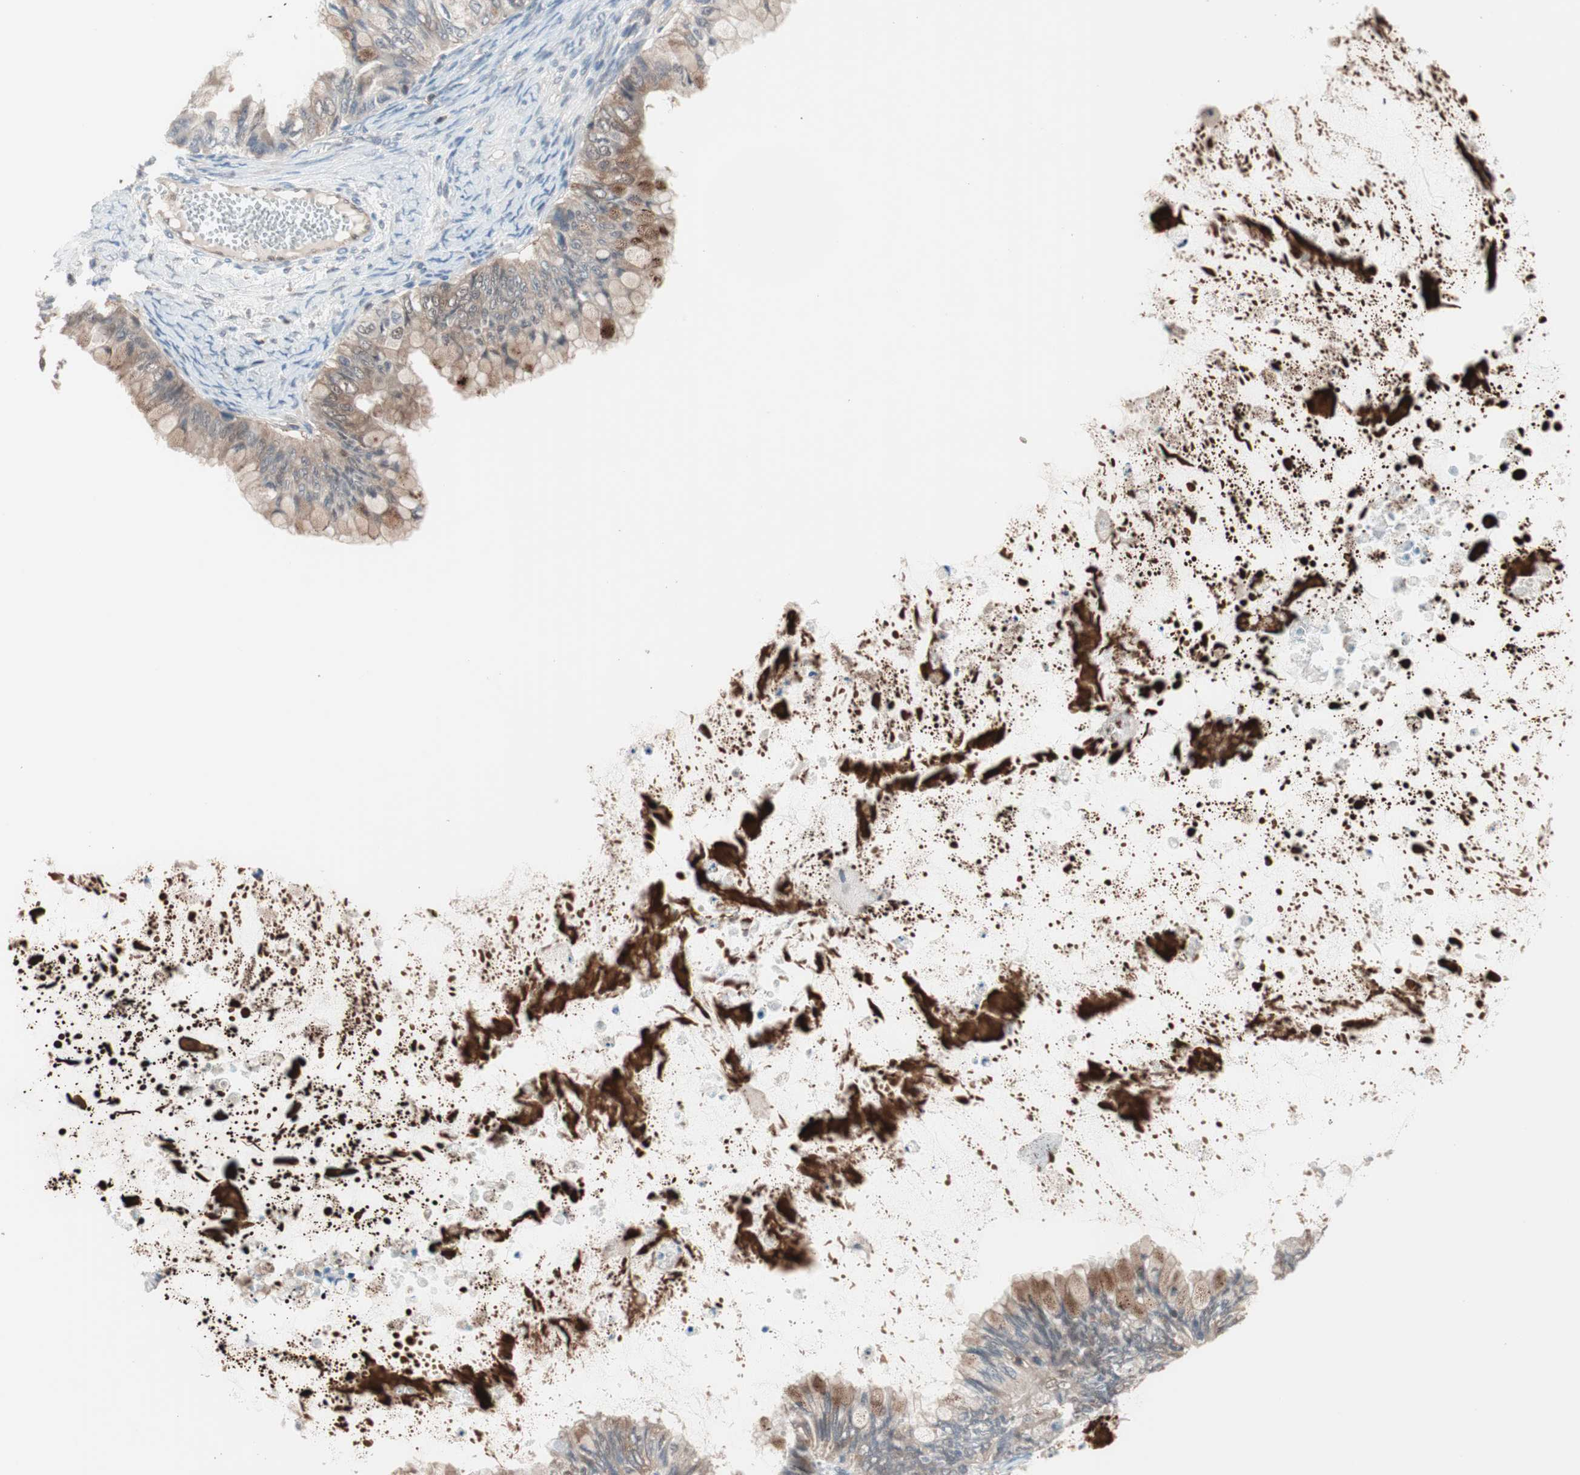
{"staining": {"intensity": "weak", "quantity": ">75%", "location": "cytoplasmic/membranous"}, "tissue": "ovarian cancer", "cell_type": "Tumor cells", "image_type": "cancer", "snomed": [{"axis": "morphology", "description": "Cystadenocarcinoma, mucinous, NOS"}, {"axis": "topography", "description": "Ovary"}], "caption": "Immunohistochemistry (DAB) staining of mucinous cystadenocarcinoma (ovarian) displays weak cytoplasmic/membranous protein staining in approximately >75% of tumor cells.", "gene": "GALT", "patient": {"sex": "female", "age": 80}}